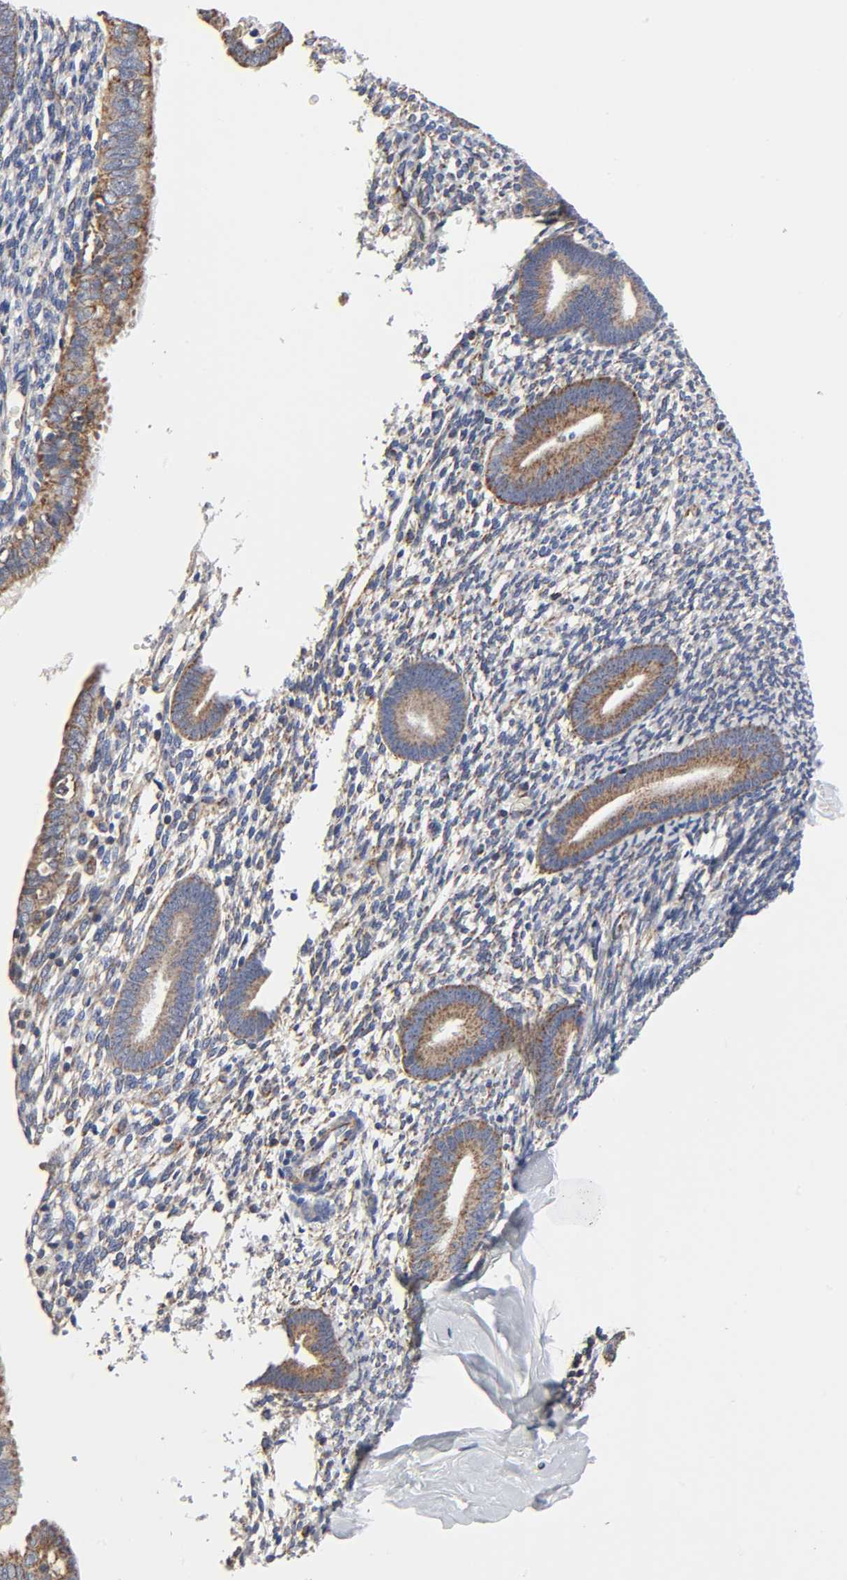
{"staining": {"intensity": "weak", "quantity": "25%-75%", "location": "cytoplasmic/membranous"}, "tissue": "endometrium", "cell_type": "Cells in endometrial stroma", "image_type": "normal", "snomed": [{"axis": "morphology", "description": "Normal tissue, NOS"}, {"axis": "topography", "description": "Endometrium"}], "caption": "Immunohistochemistry (IHC) photomicrograph of unremarkable endometrium stained for a protein (brown), which displays low levels of weak cytoplasmic/membranous expression in about 25%-75% of cells in endometrial stroma.", "gene": "COX6B1", "patient": {"sex": "female", "age": 57}}